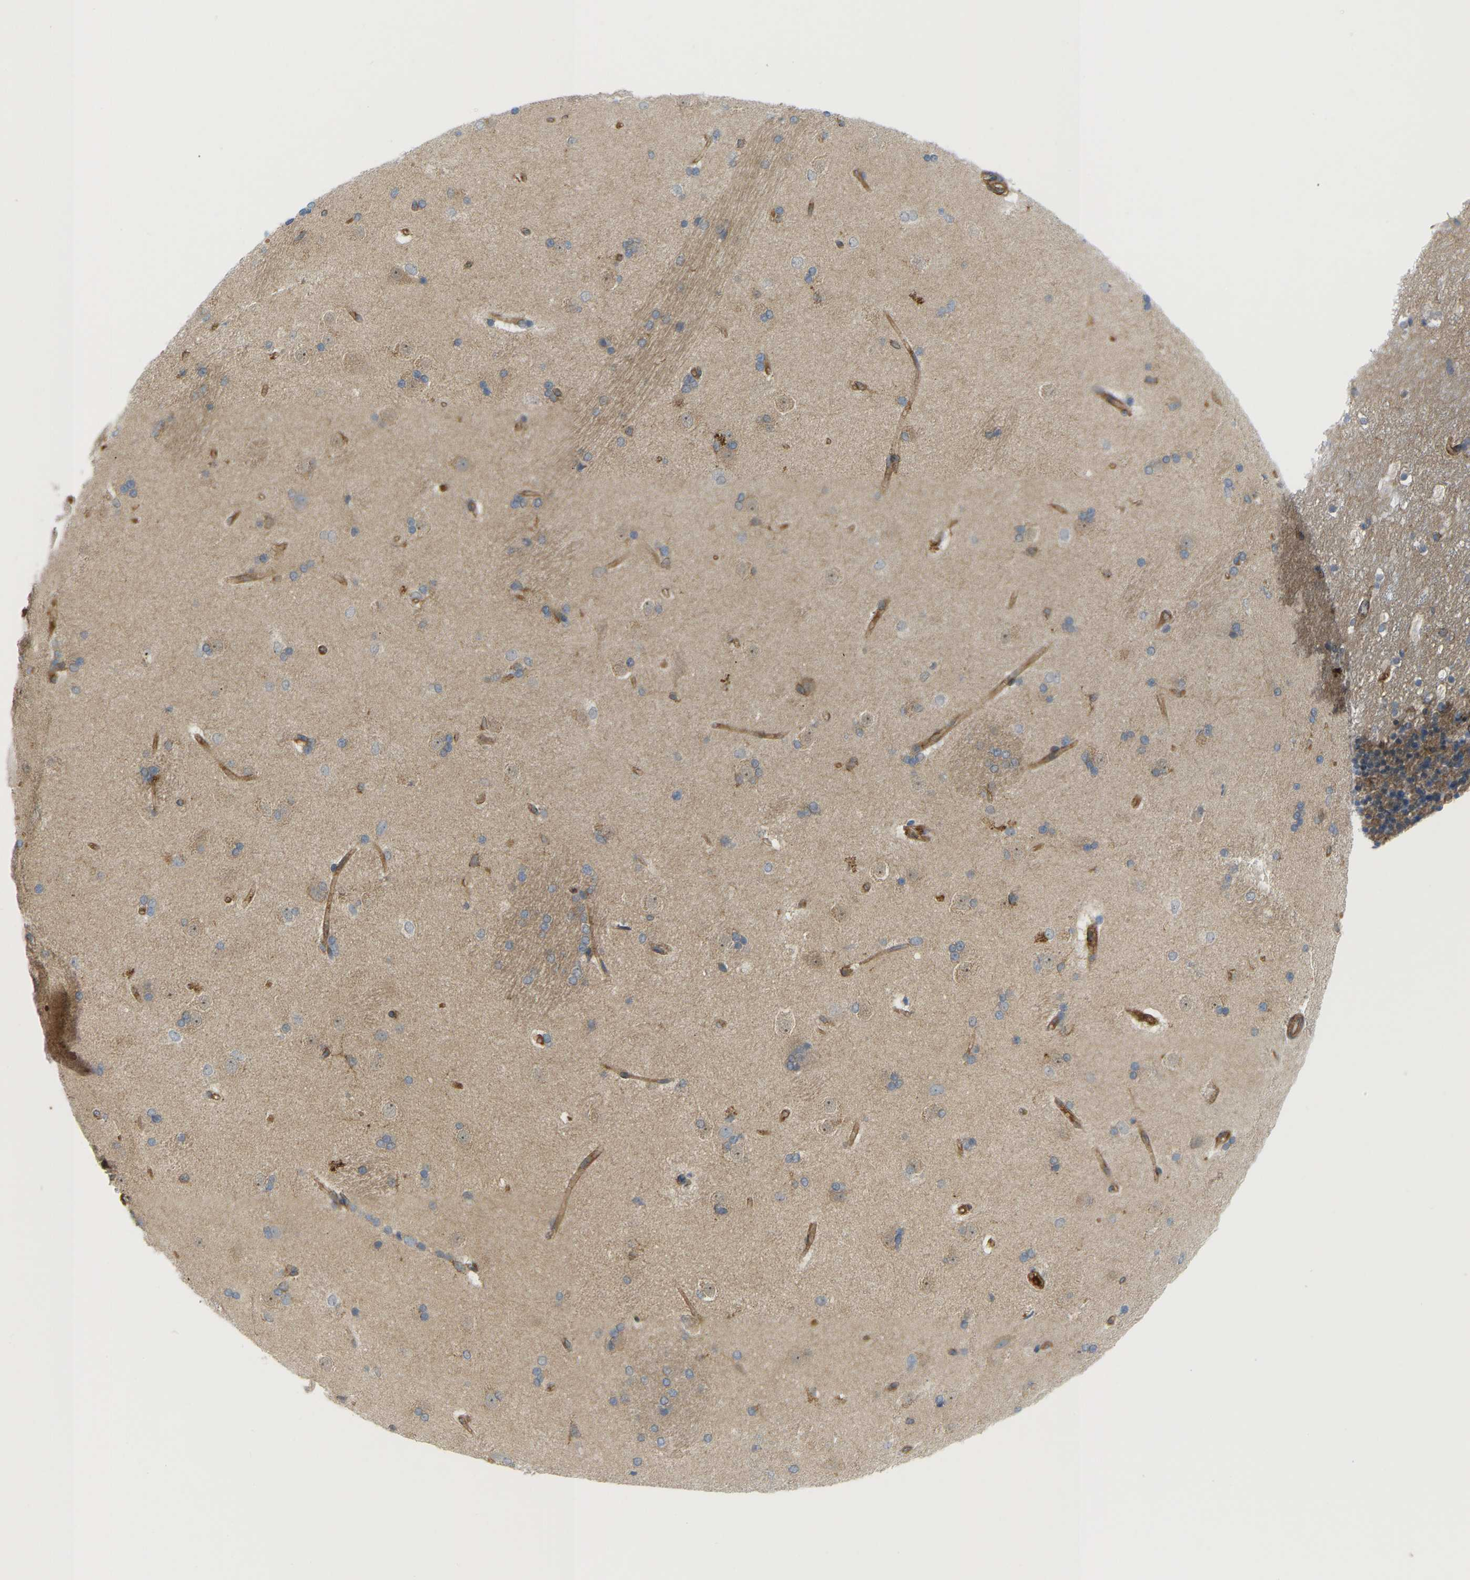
{"staining": {"intensity": "weak", "quantity": "<25%", "location": "cytoplasmic/membranous"}, "tissue": "caudate", "cell_type": "Glial cells", "image_type": "normal", "snomed": [{"axis": "morphology", "description": "Normal tissue, NOS"}, {"axis": "topography", "description": "Lateral ventricle wall"}], "caption": "IHC of benign human caudate displays no expression in glial cells.", "gene": "PICALM", "patient": {"sex": "female", "age": 19}}